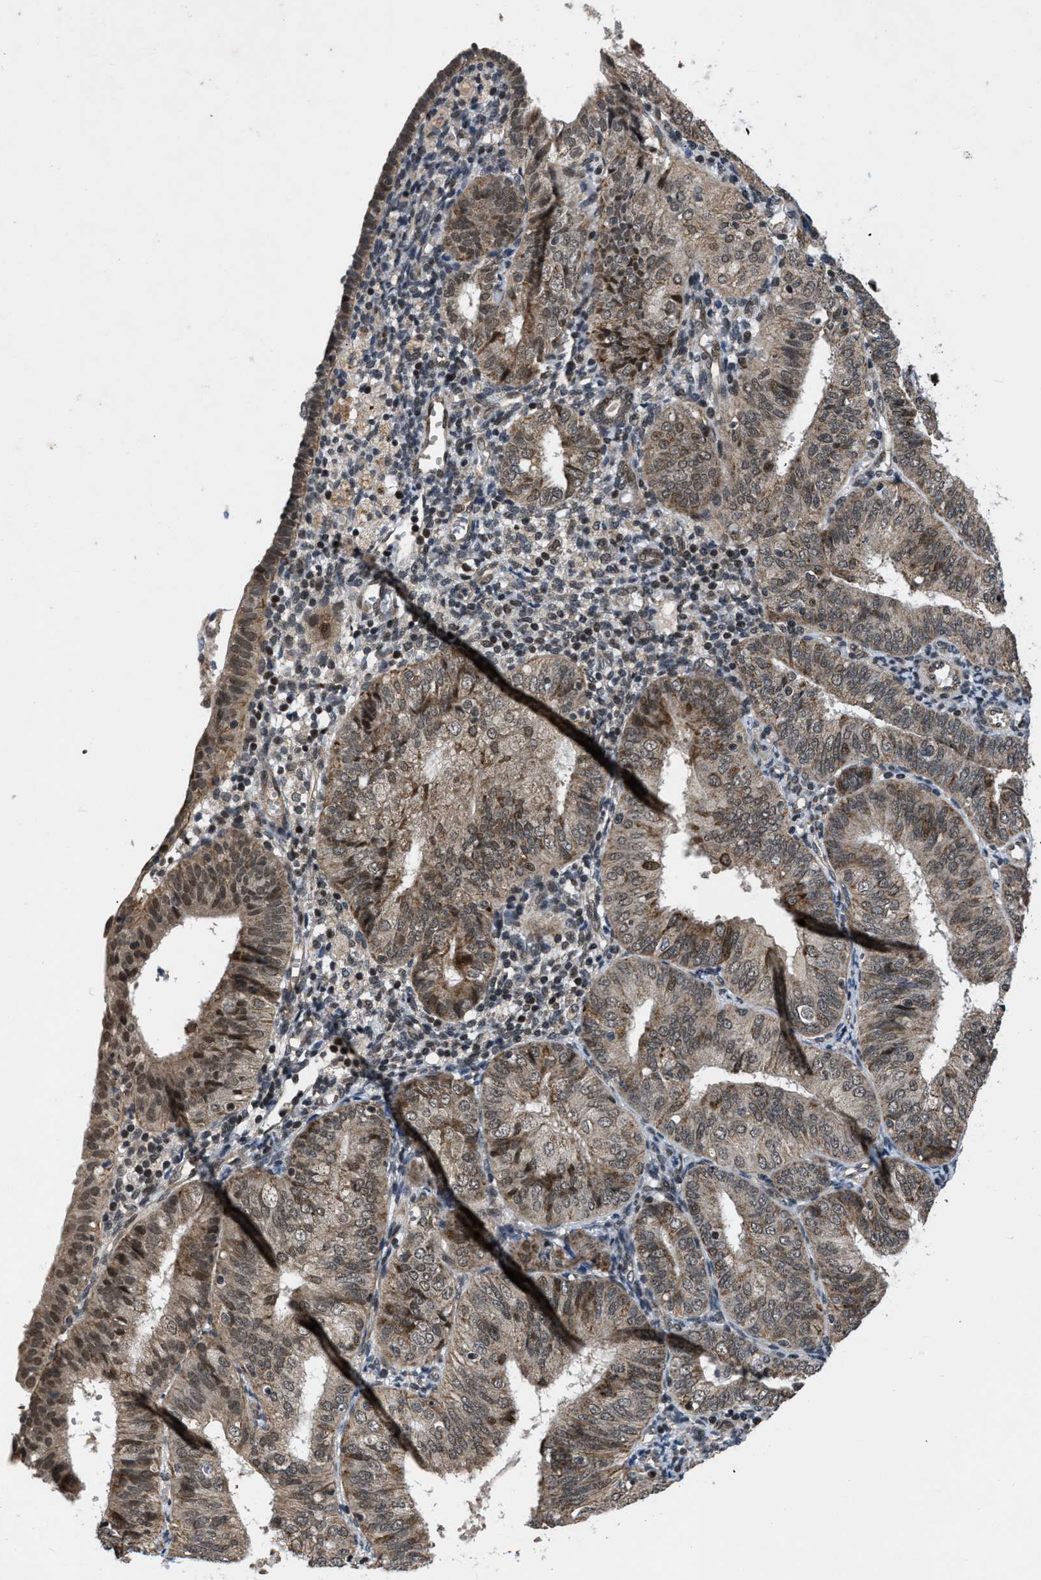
{"staining": {"intensity": "moderate", "quantity": "25%-75%", "location": "cytoplasmic/membranous,nuclear"}, "tissue": "endometrial cancer", "cell_type": "Tumor cells", "image_type": "cancer", "snomed": [{"axis": "morphology", "description": "Adenocarcinoma, NOS"}, {"axis": "topography", "description": "Endometrium"}], "caption": "High-power microscopy captured an immunohistochemistry (IHC) histopathology image of endometrial cancer (adenocarcinoma), revealing moderate cytoplasmic/membranous and nuclear expression in approximately 25%-75% of tumor cells.", "gene": "ZNHIT1", "patient": {"sex": "female", "age": 58}}